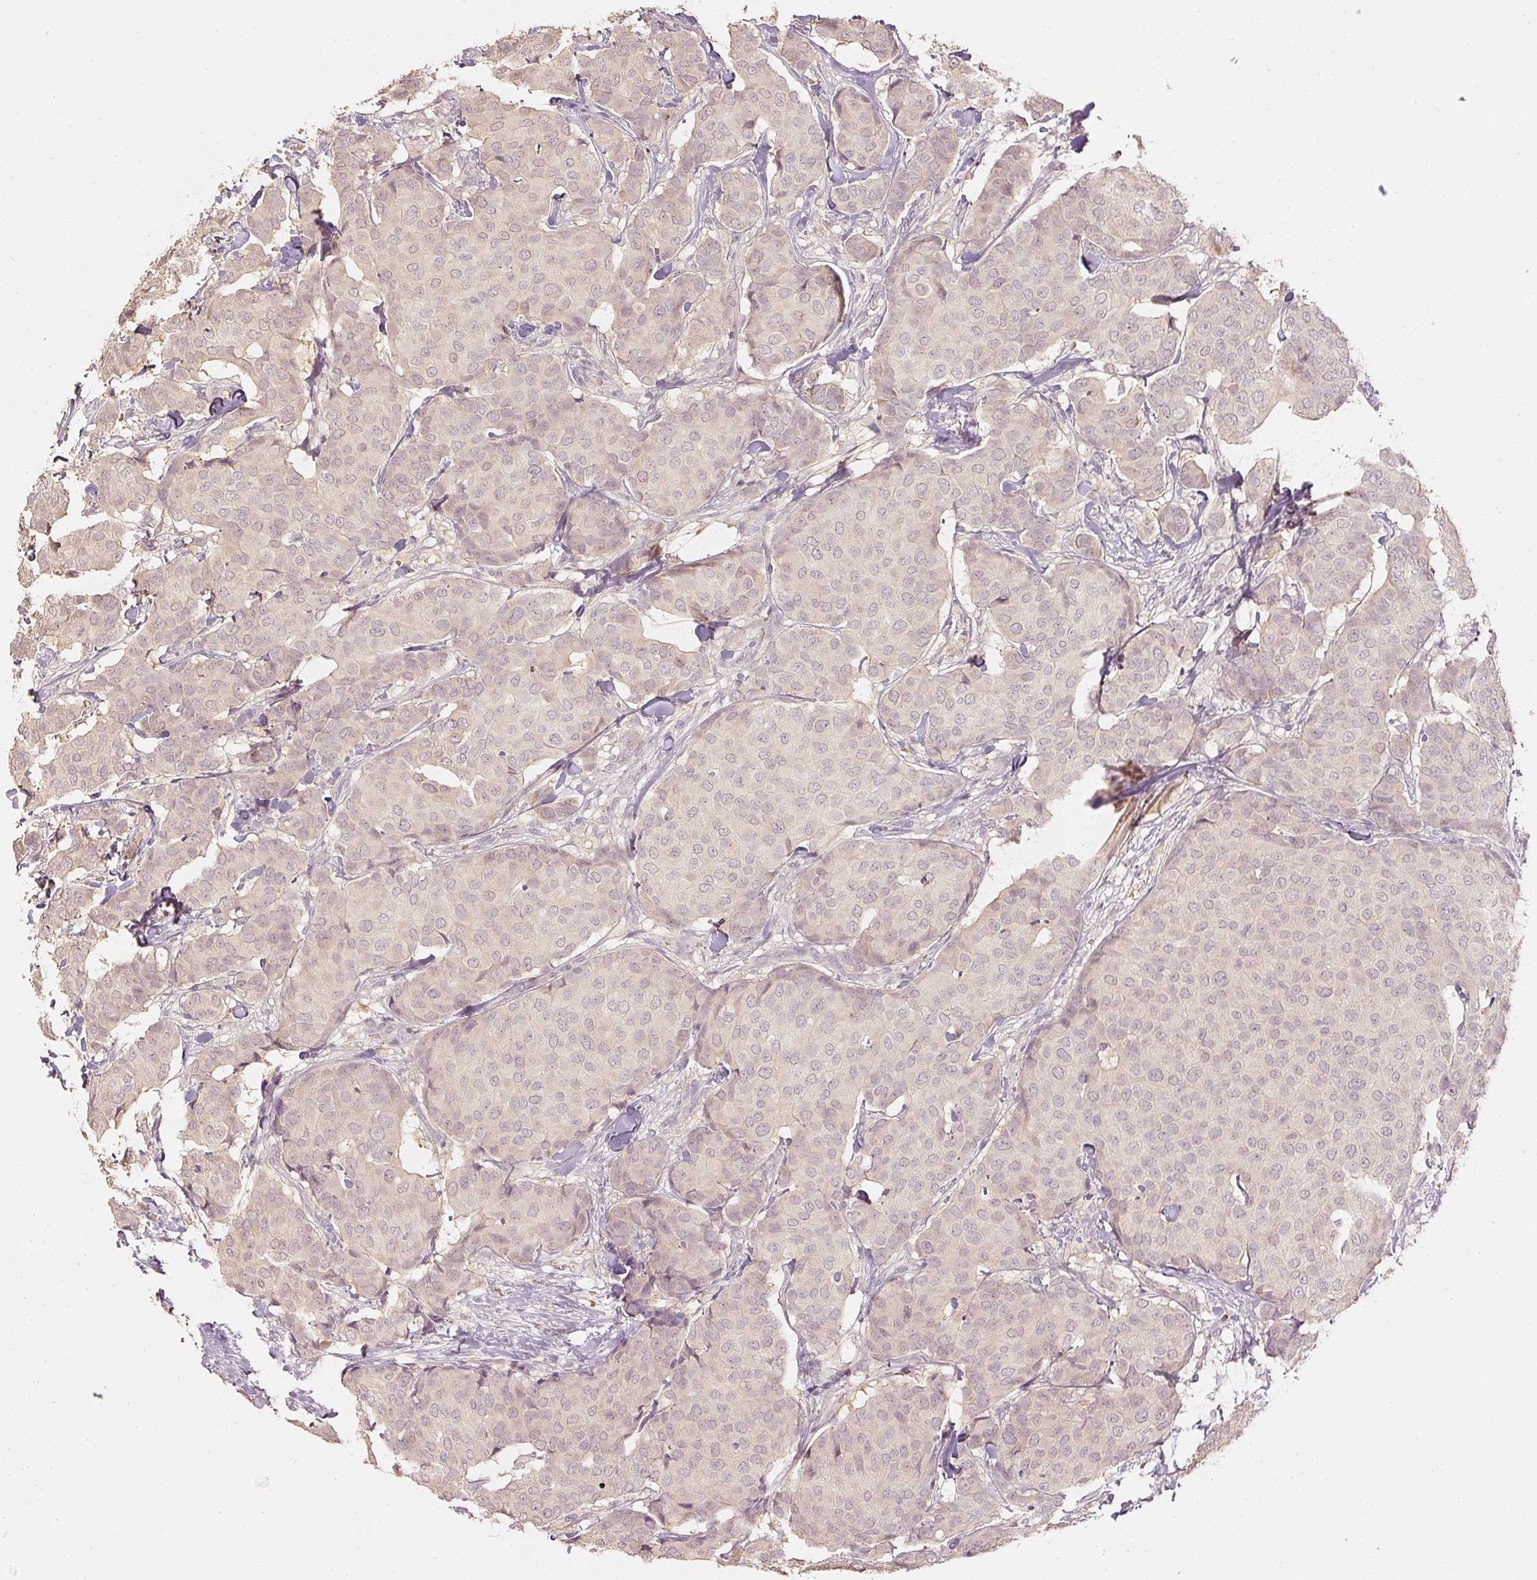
{"staining": {"intensity": "weak", "quantity": "25%-75%", "location": "cytoplasmic/membranous"}, "tissue": "breast cancer", "cell_type": "Tumor cells", "image_type": "cancer", "snomed": [{"axis": "morphology", "description": "Duct carcinoma"}, {"axis": "topography", "description": "Breast"}], "caption": "An image of human breast cancer (intraductal carcinoma) stained for a protein displays weak cytoplasmic/membranous brown staining in tumor cells.", "gene": "GZMA", "patient": {"sex": "female", "age": 75}}